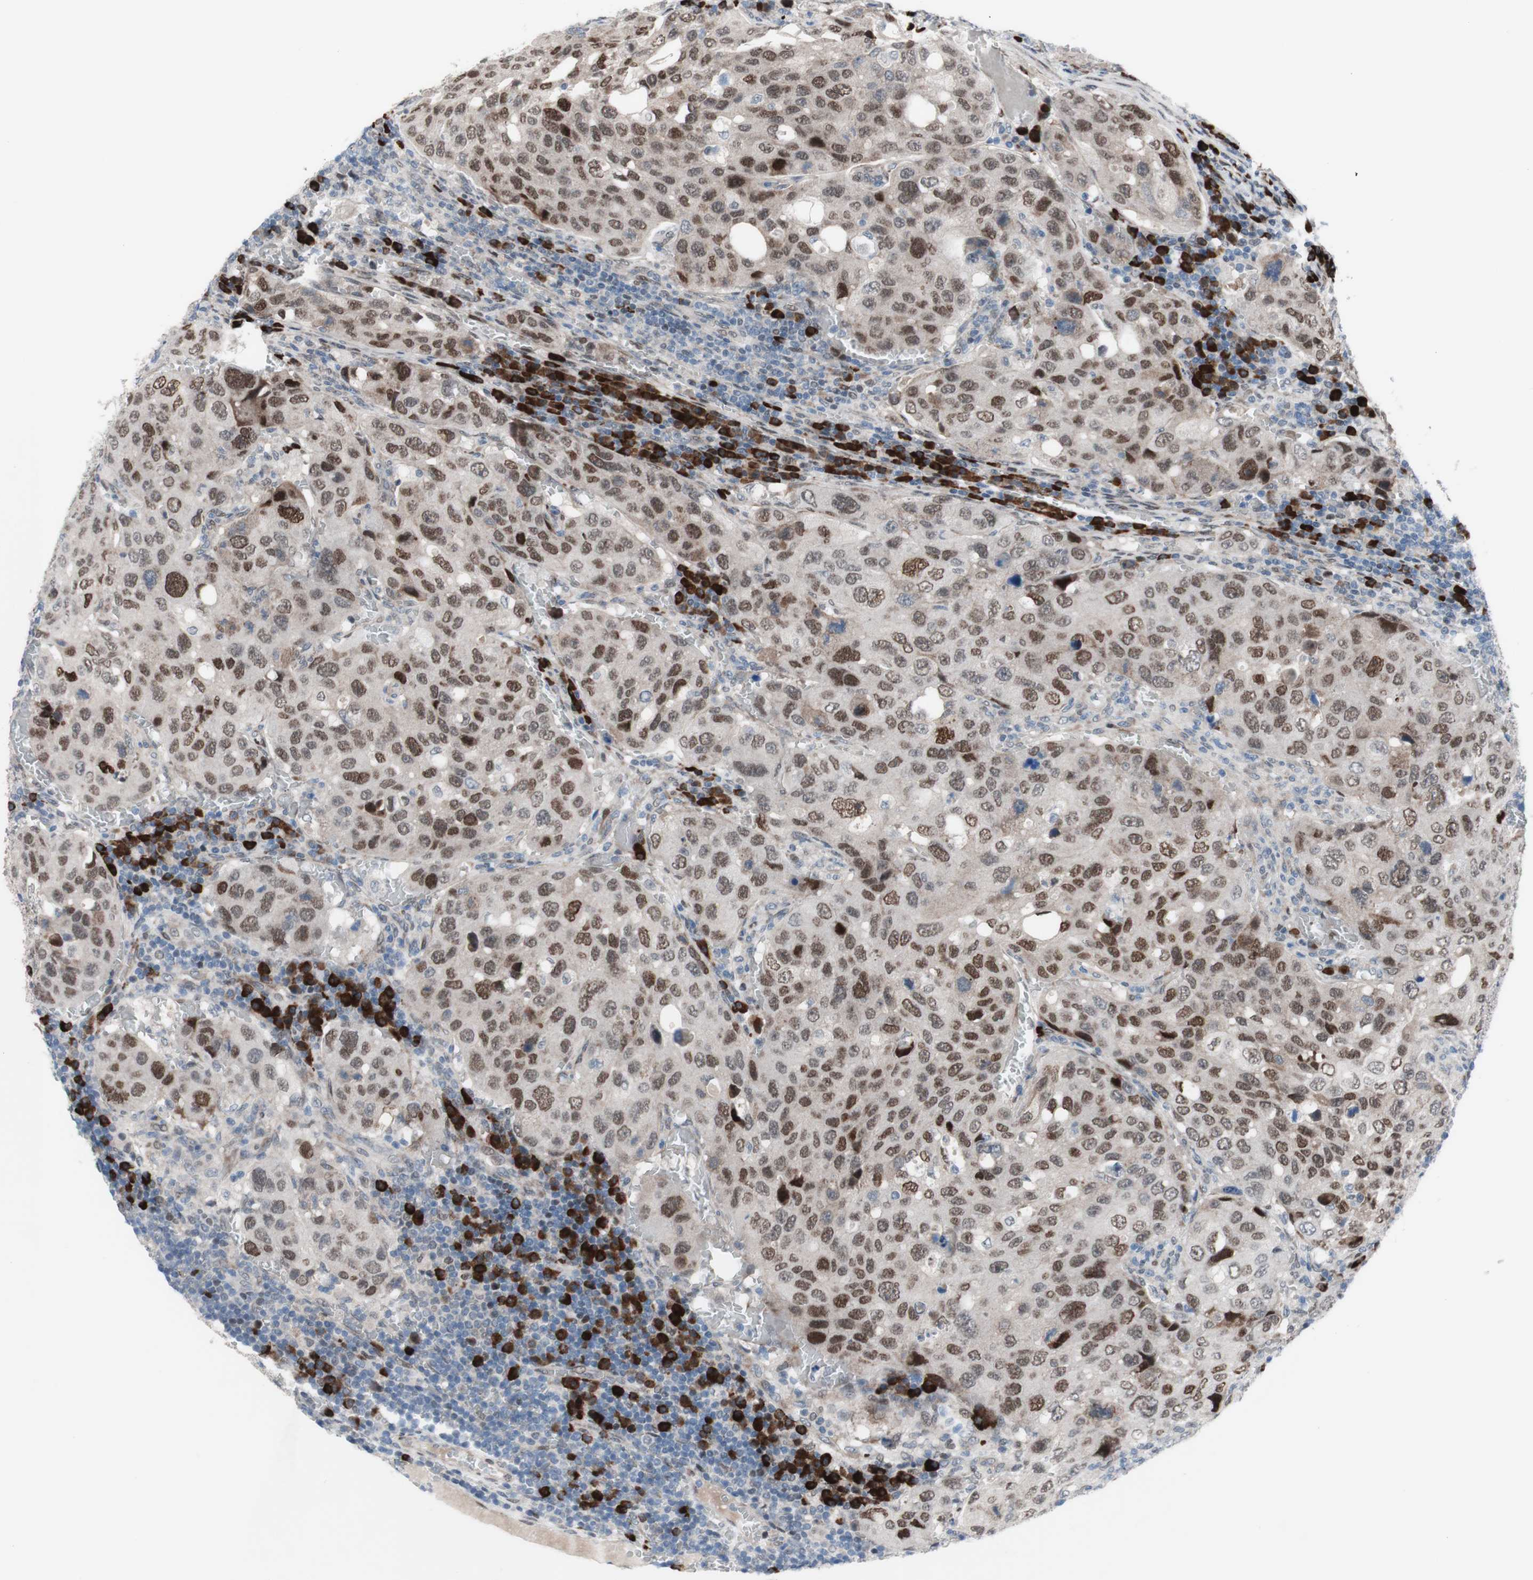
{"staining": {"intensity": "moderate", "quantity": "25%-75%", "location": "nuclear"}, "tissue": "urothelial cancer", "cell_type": "Tumor cells", "image_type": "cancer", "snomed": [{"axis": "morphology", "description": "Urothelial carcinoma, High grade"}, {"axis": "topography", "description": "Lymph node"}, {"axis": "topography", "description": "Urinary bladder"}], "caption": "This histopathology image reveals immunohistochemistry (IHC) staining of human high-grade urothelial carcinoma, with medium moderate nuclear staining in about 25%-75% of tumor cells.", "gene": "PHTF2", "patient": {"sex": "male", "age": 51}}